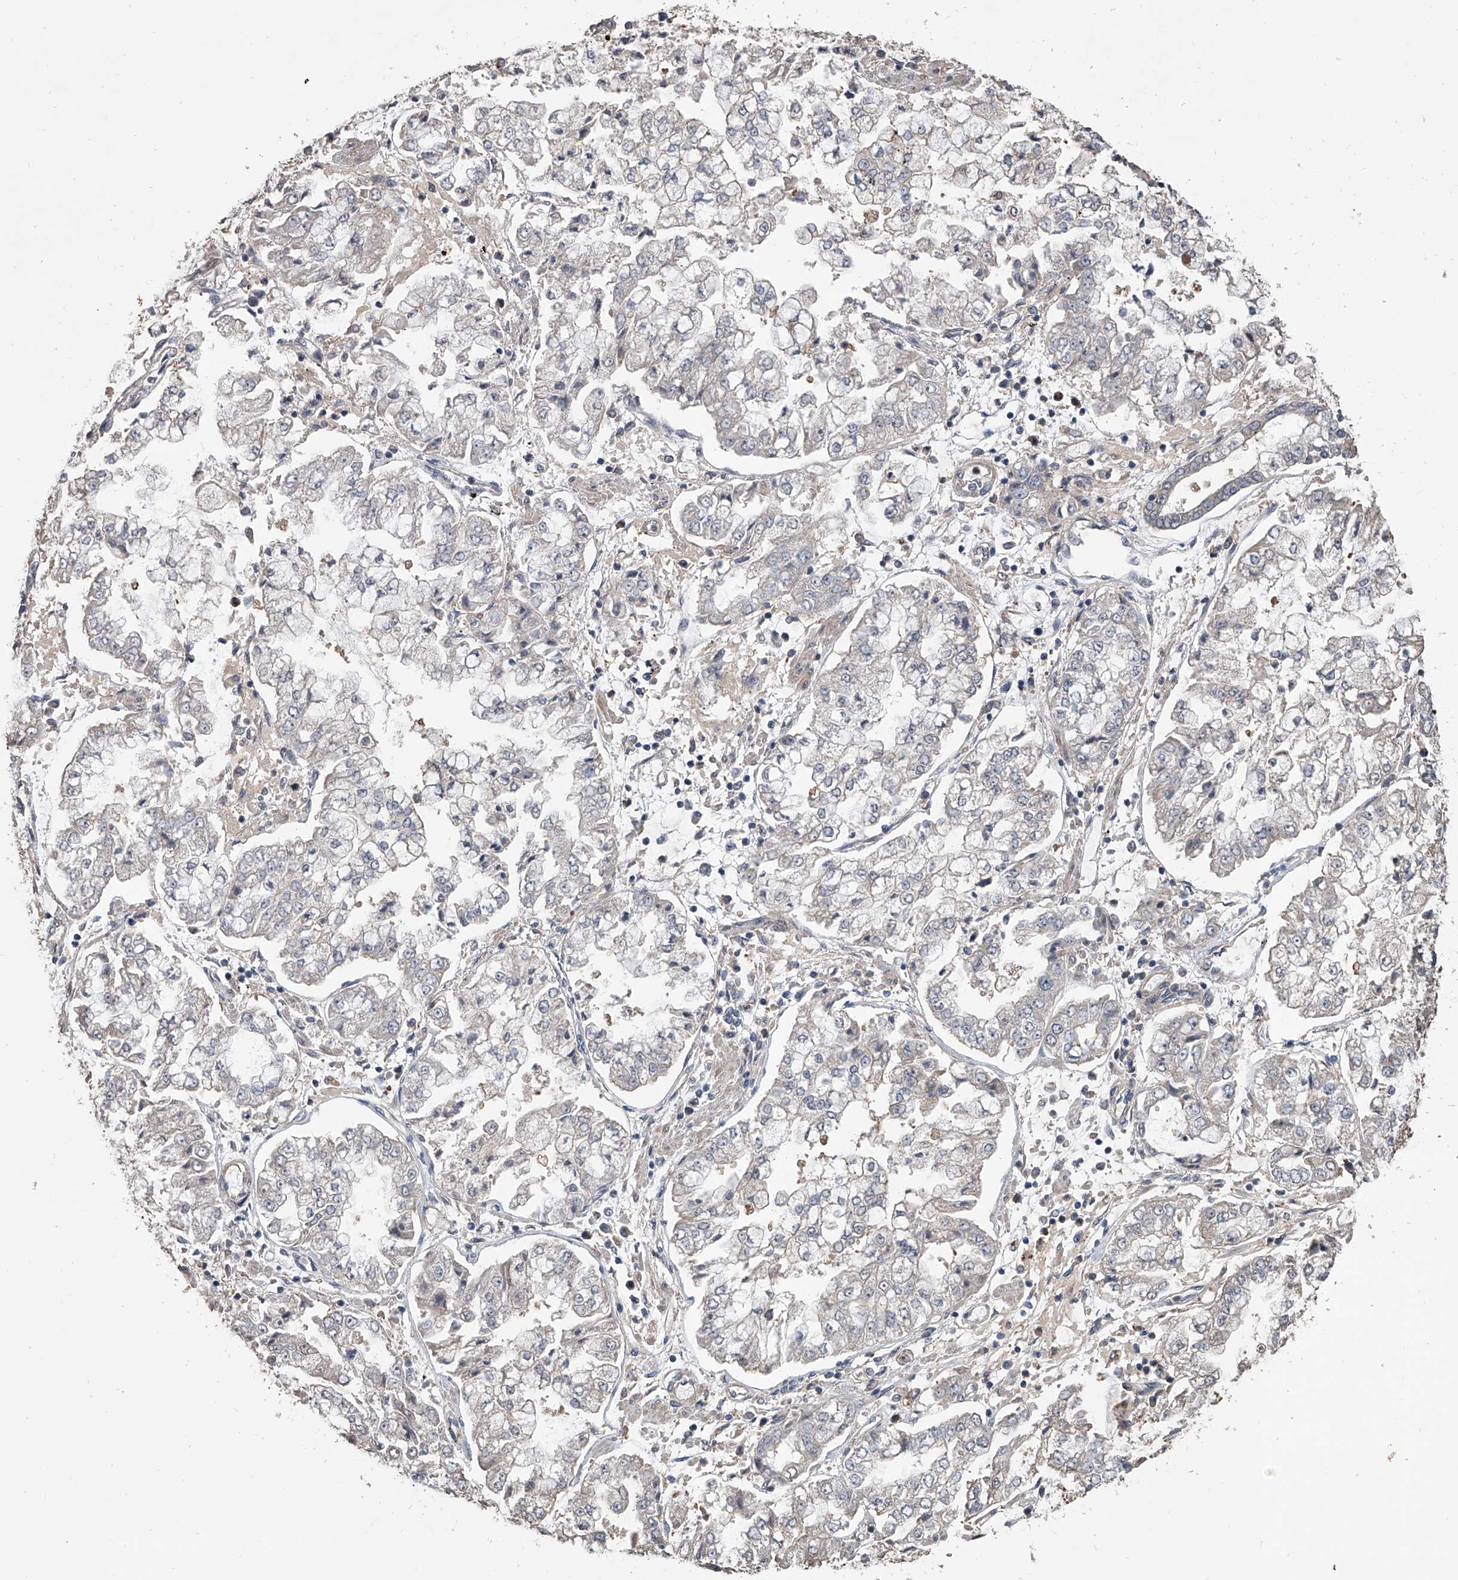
{"staining": {"intensity": "negative", "quantity": "none", "location": "none"}, "tissue": "stomach cancer", "cell_type": "Tumor cells", "image_type": "cancer", "snomed": [{"axis": "morphology", "description": "Adenocarcinoma, NOS"}, {"axis": "topography", "description": "Stomach"}], "caption": "There is no significant expression in tumor cells of stomach cancer.", "gene": "DOCK9", "patient": {"sex": "male", "age": 76}}